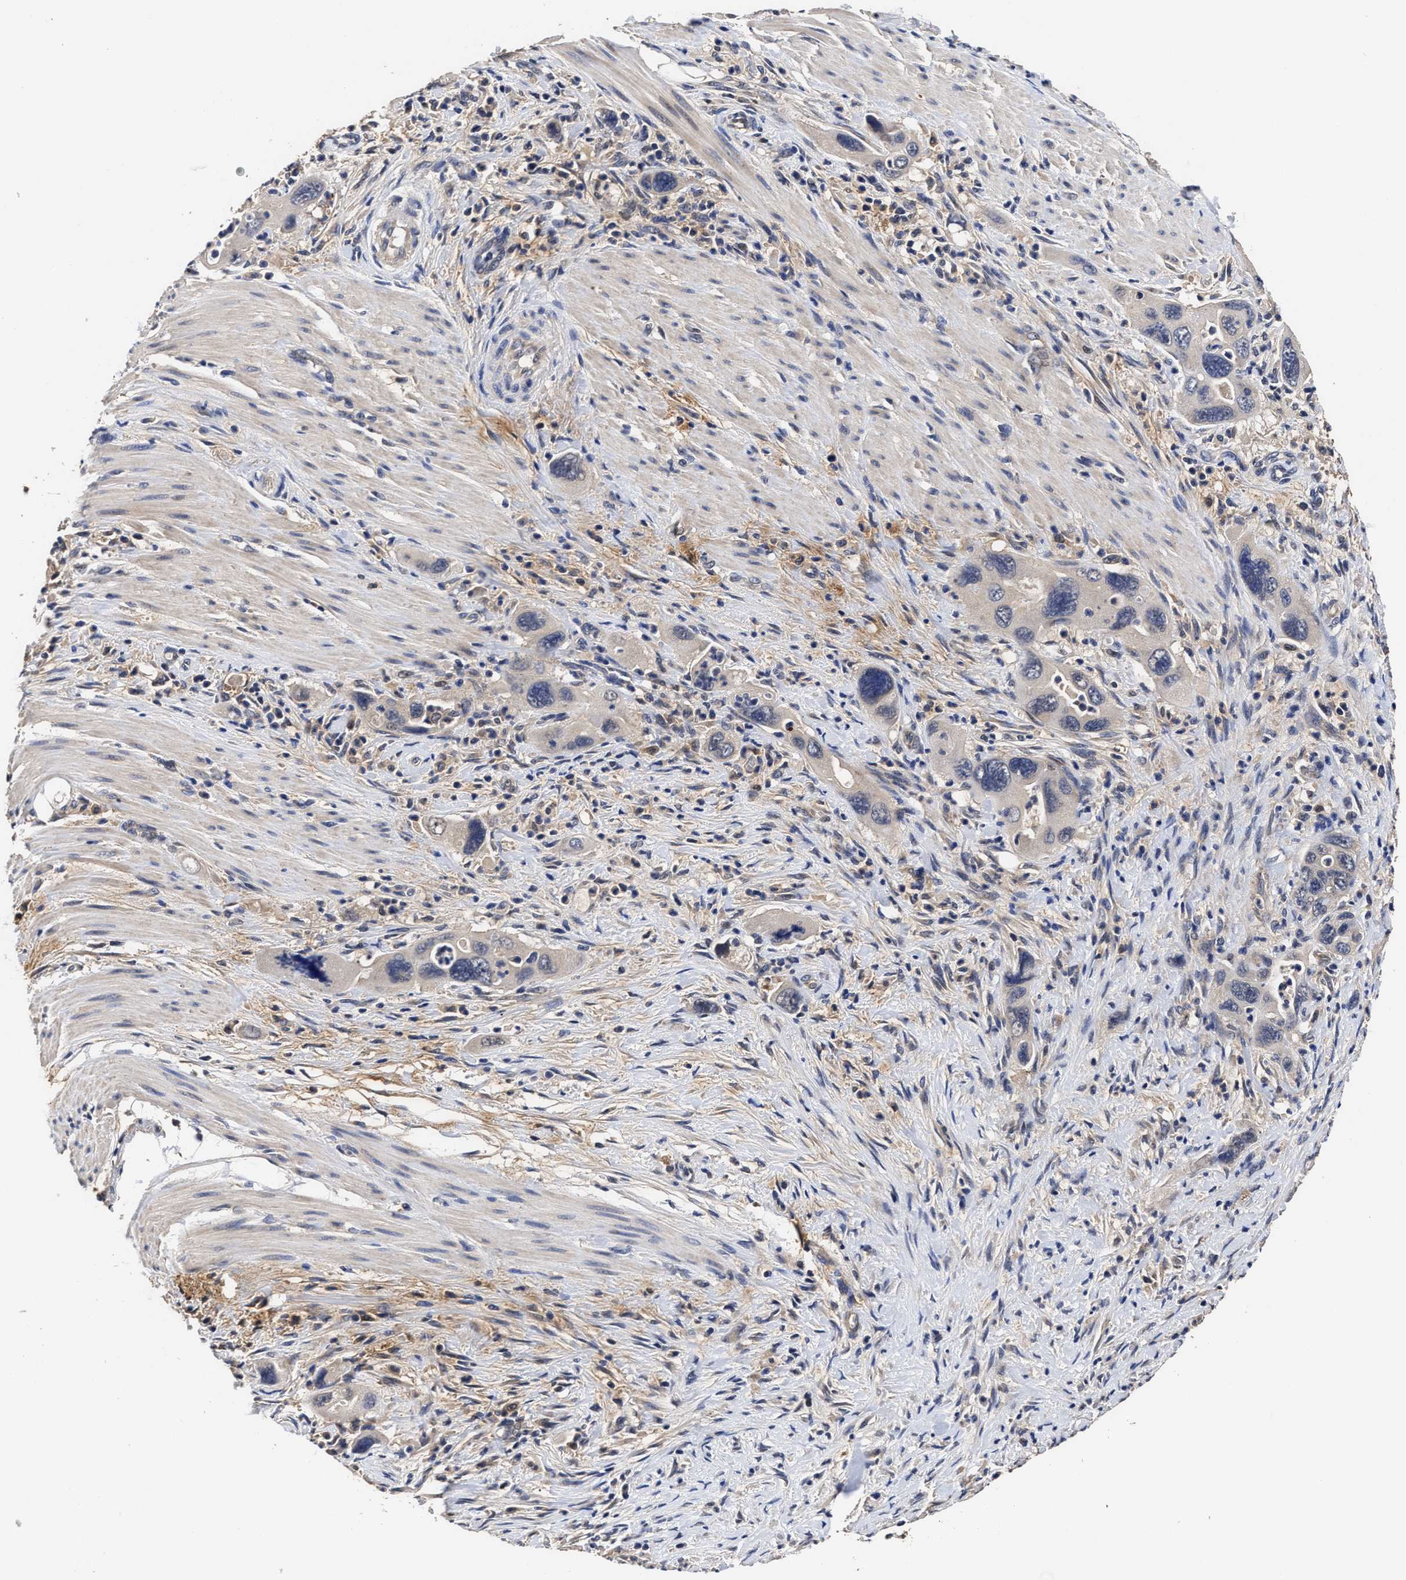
{"staining": {"intensity": "negative", "quantity": "none", "location": "none"}, "tissue": "pancreatic cancer", "cell_type": "Tumor cells", "image_type": "cancer", "snomed": [{"axis": "morphology", "description": "Adenocarcinoma, NOS"}, {"axis": "topography", "description": "Pancreas"}], "caption": "Immunohistochemistry (IHC) image of human pancreatic cancer stained for a protein (brown), which demonstrates no positivity in tumor cells.", "gene": "SOCS5", "patient": {"sex": "female", "age": 70}}